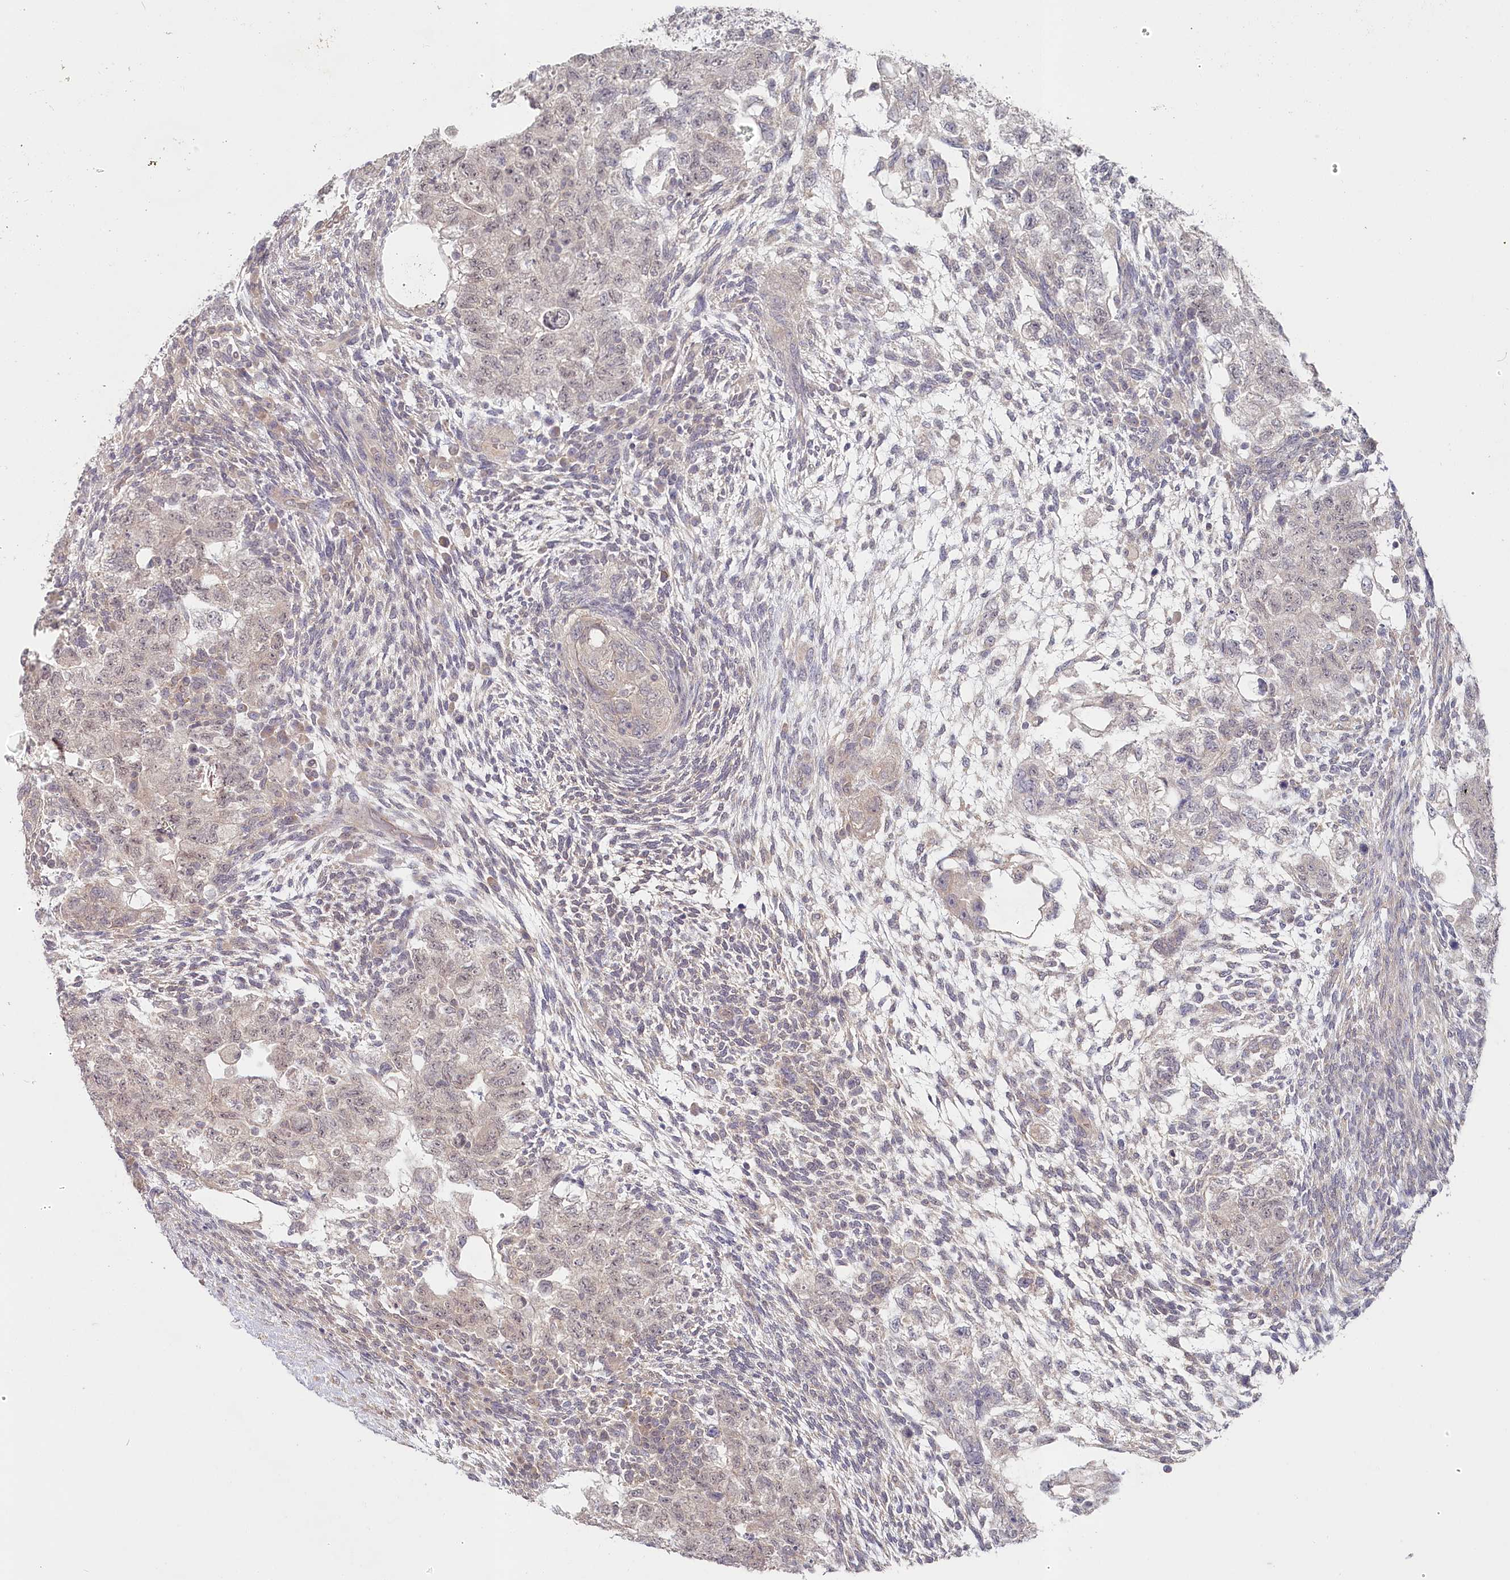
{"staining": {"intensity": "negative", "quantity": "none", "location": "none"}, "tissue": "testis cancer", "cell_type": "Tumor cells", "image_type": "cancer", "snomed": [{"axis": "morphology", "description": "Normal tissue, NOS"}, {"axis": "morphology", "description": "Carcinoma, Embryonal, NOS"}, {"axis": "topography", "description": "Testis"}], "caption": "Testis cancer was stained to show a protein in brown. There is no significant expression in tumor cells.", "gene": "AAMDC", "patient": {"sex": "male", "age": 36}}